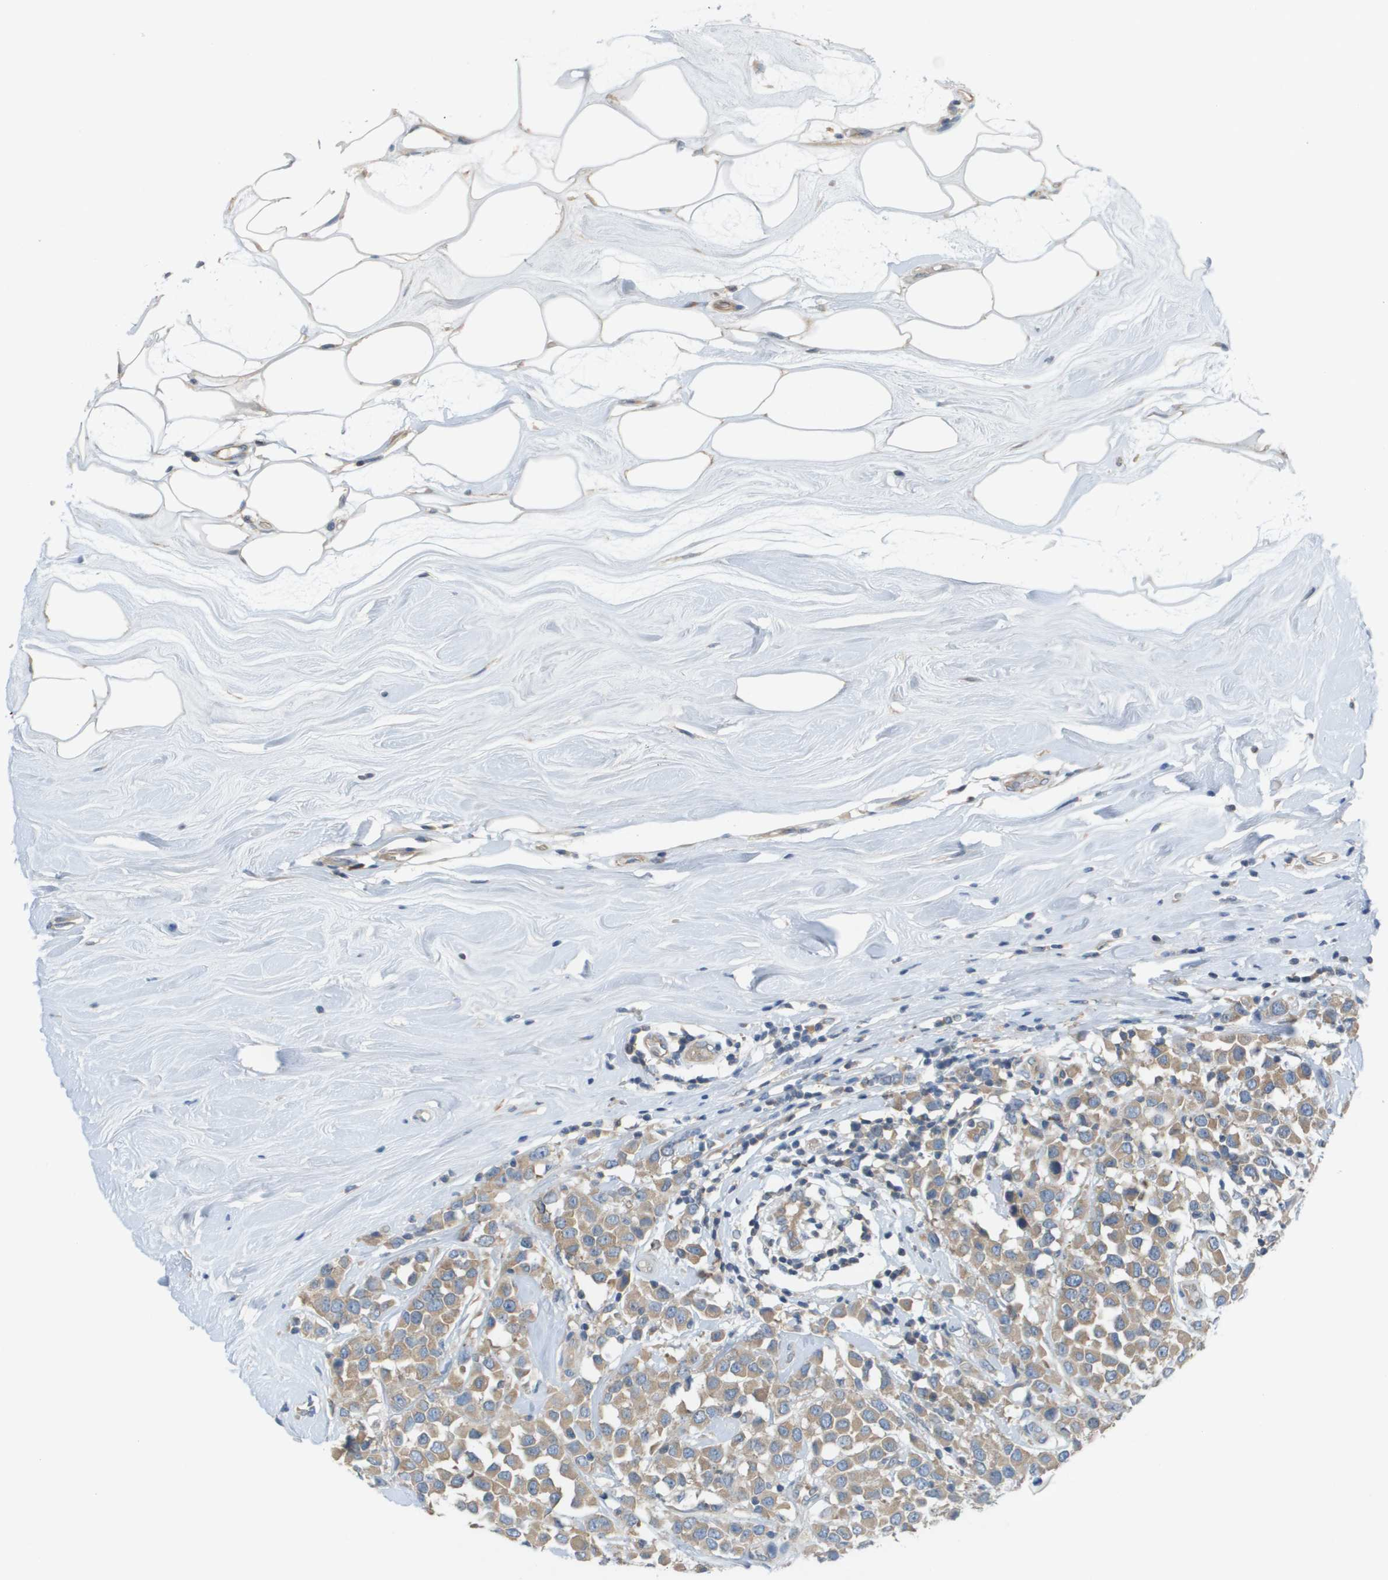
{"staining": {"intensity": "moderate", "quantity": ">75%", "location": "cytoplasmic/membranous"}, "tissue": "breast cancer", "cell_type": "Tumor cells", "image_type": "cancer", "snomed": [{"axis": "morphology", "description": "Duct carcinoma"}, {"axis": "topography", "description": "Breast"}], "caption": "Moderate cytoplasmic/membranous staining is seen in about >75% of tumor cells in breast cancer. (brown staining indicates protein expression, while blue staining denotes nuclei).", "gene": "UBA5", "patient": {"sex": "female", "age": 61}}